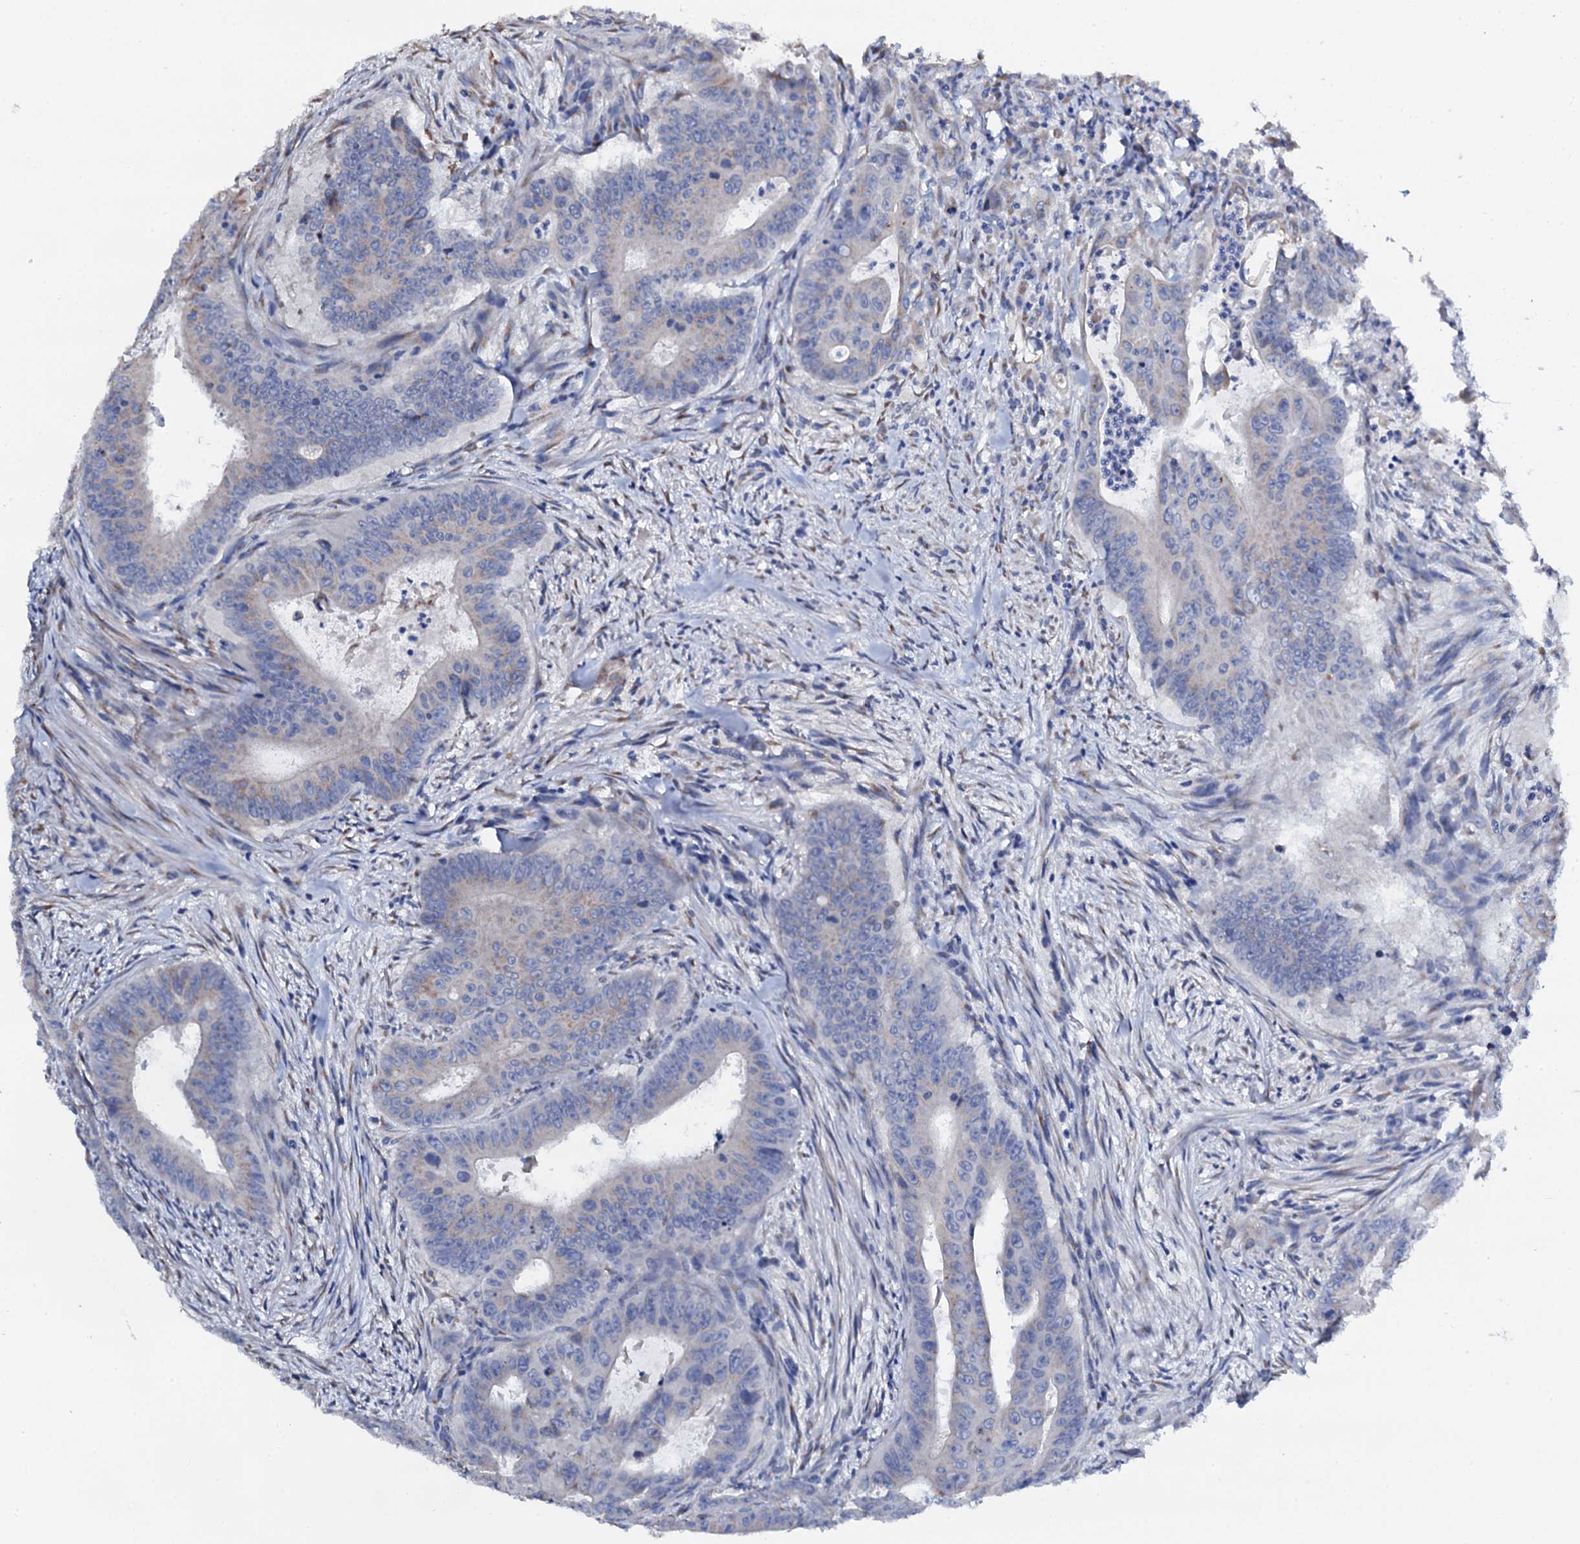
{"staining": {"intensity": "weak", "quantity": "<25%", "location": "cytoplasmic/membranous"}, "tissue": "colorectal cancer", "cell_type": "Tumor cells", "image_type": "cancer", "snomed": [{"axis": "morphology", "description": "Adenocarcinoma, NOS"}, {"axis": "topography", "description": "Rectum"}], "caption": "An IHC micrograph of colorectal adenocarcinoma is shown. There is no staining in tumor cells of colorectal adenocarcinoma.", "gene": "AKAP3", "patient": {"sex": "female", "age": 75}}